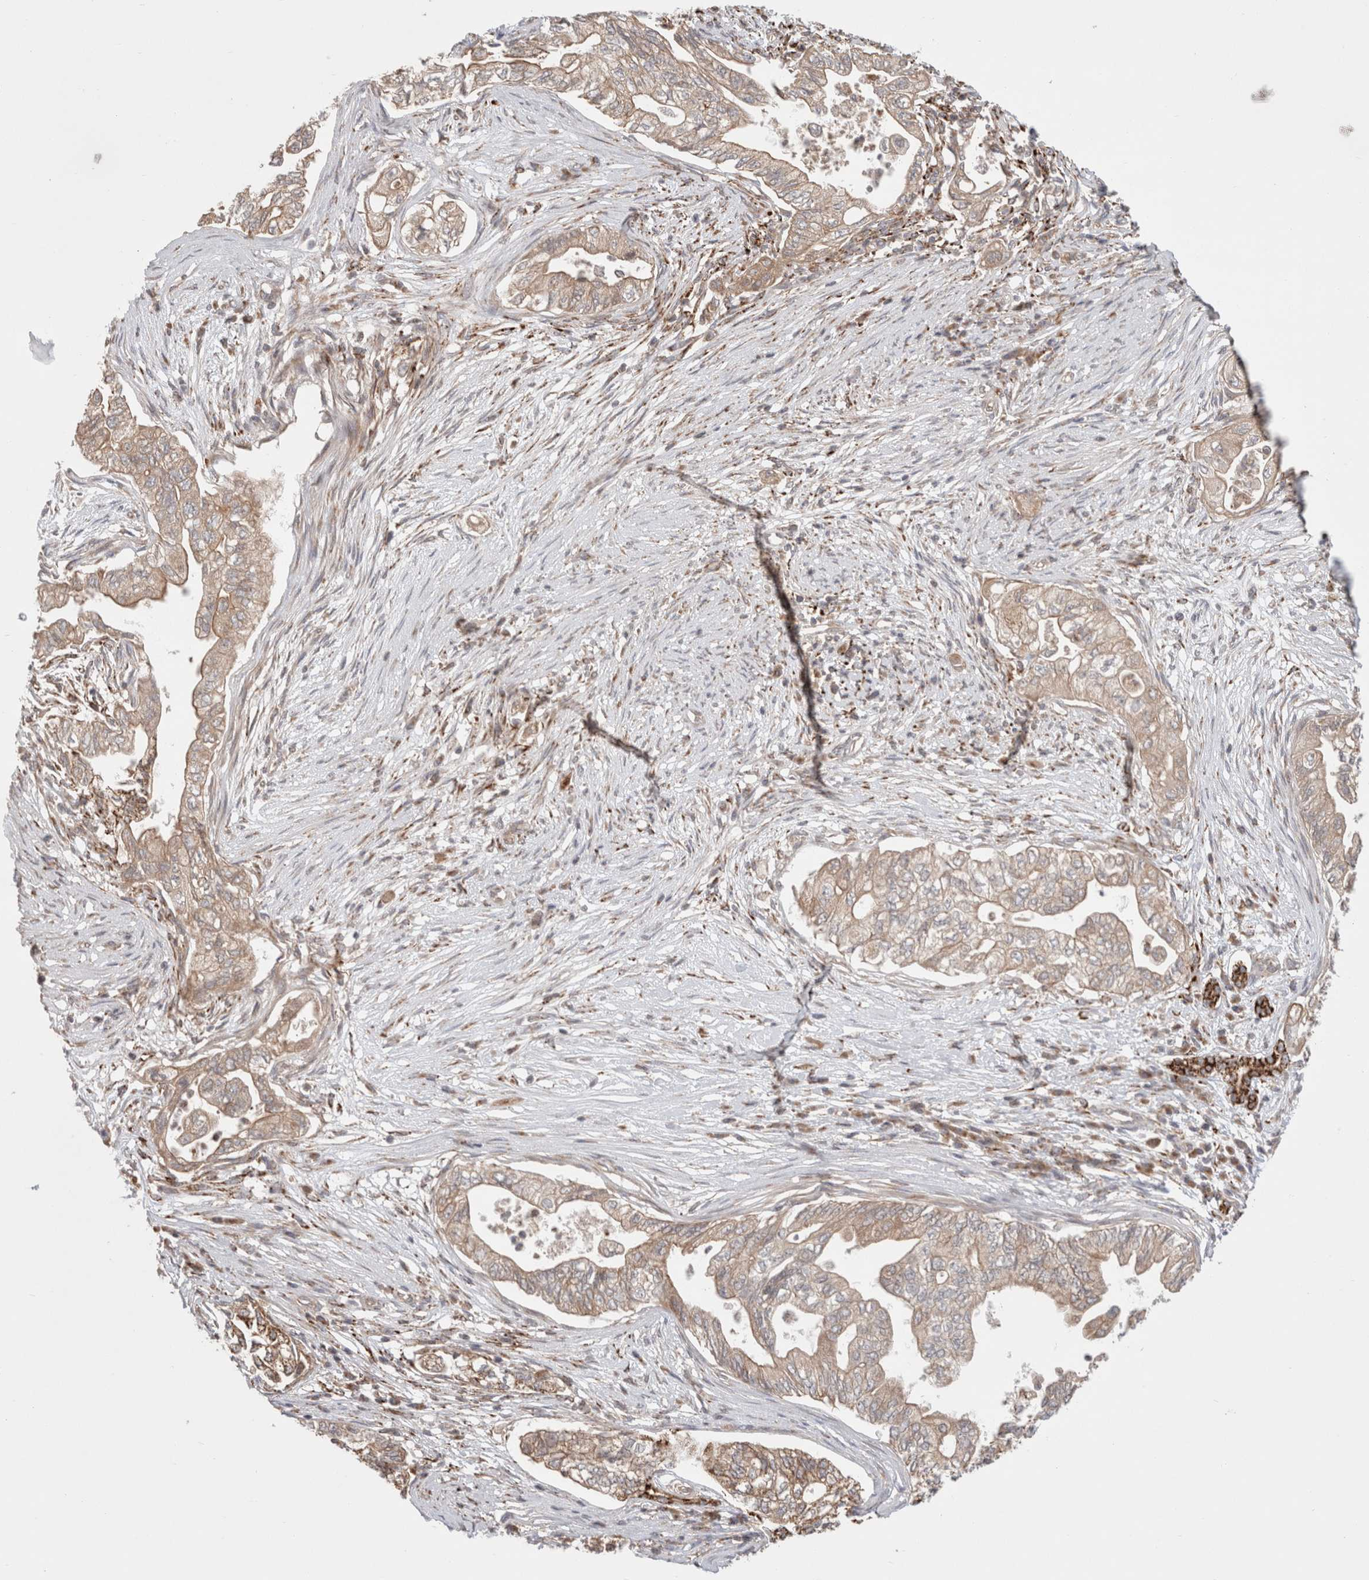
{"staining": {"intensity": "weak", "quantity": ">75%", "location": "cytoplasmic/membranous"}, "tissue": "pancreatic cancer", "cell_type": "Tumor cells", "image_type": "cancer", "snomed": [{"axis": "morphology", "description": "Adenocarcinoma, NOS"}, {"axis": "topography", "description": "Pancreas"}], "caption": "An immunohistochemistry photomicrograph of neoplastic tissue is shown. Protein staining in brown labels weak cytoplasmic/membranous positivity in pancreatic cancer (adenocarcinoma) within tumor cells.", "gene": "HROB", "patient": {"sex": "male", "age": 72}}